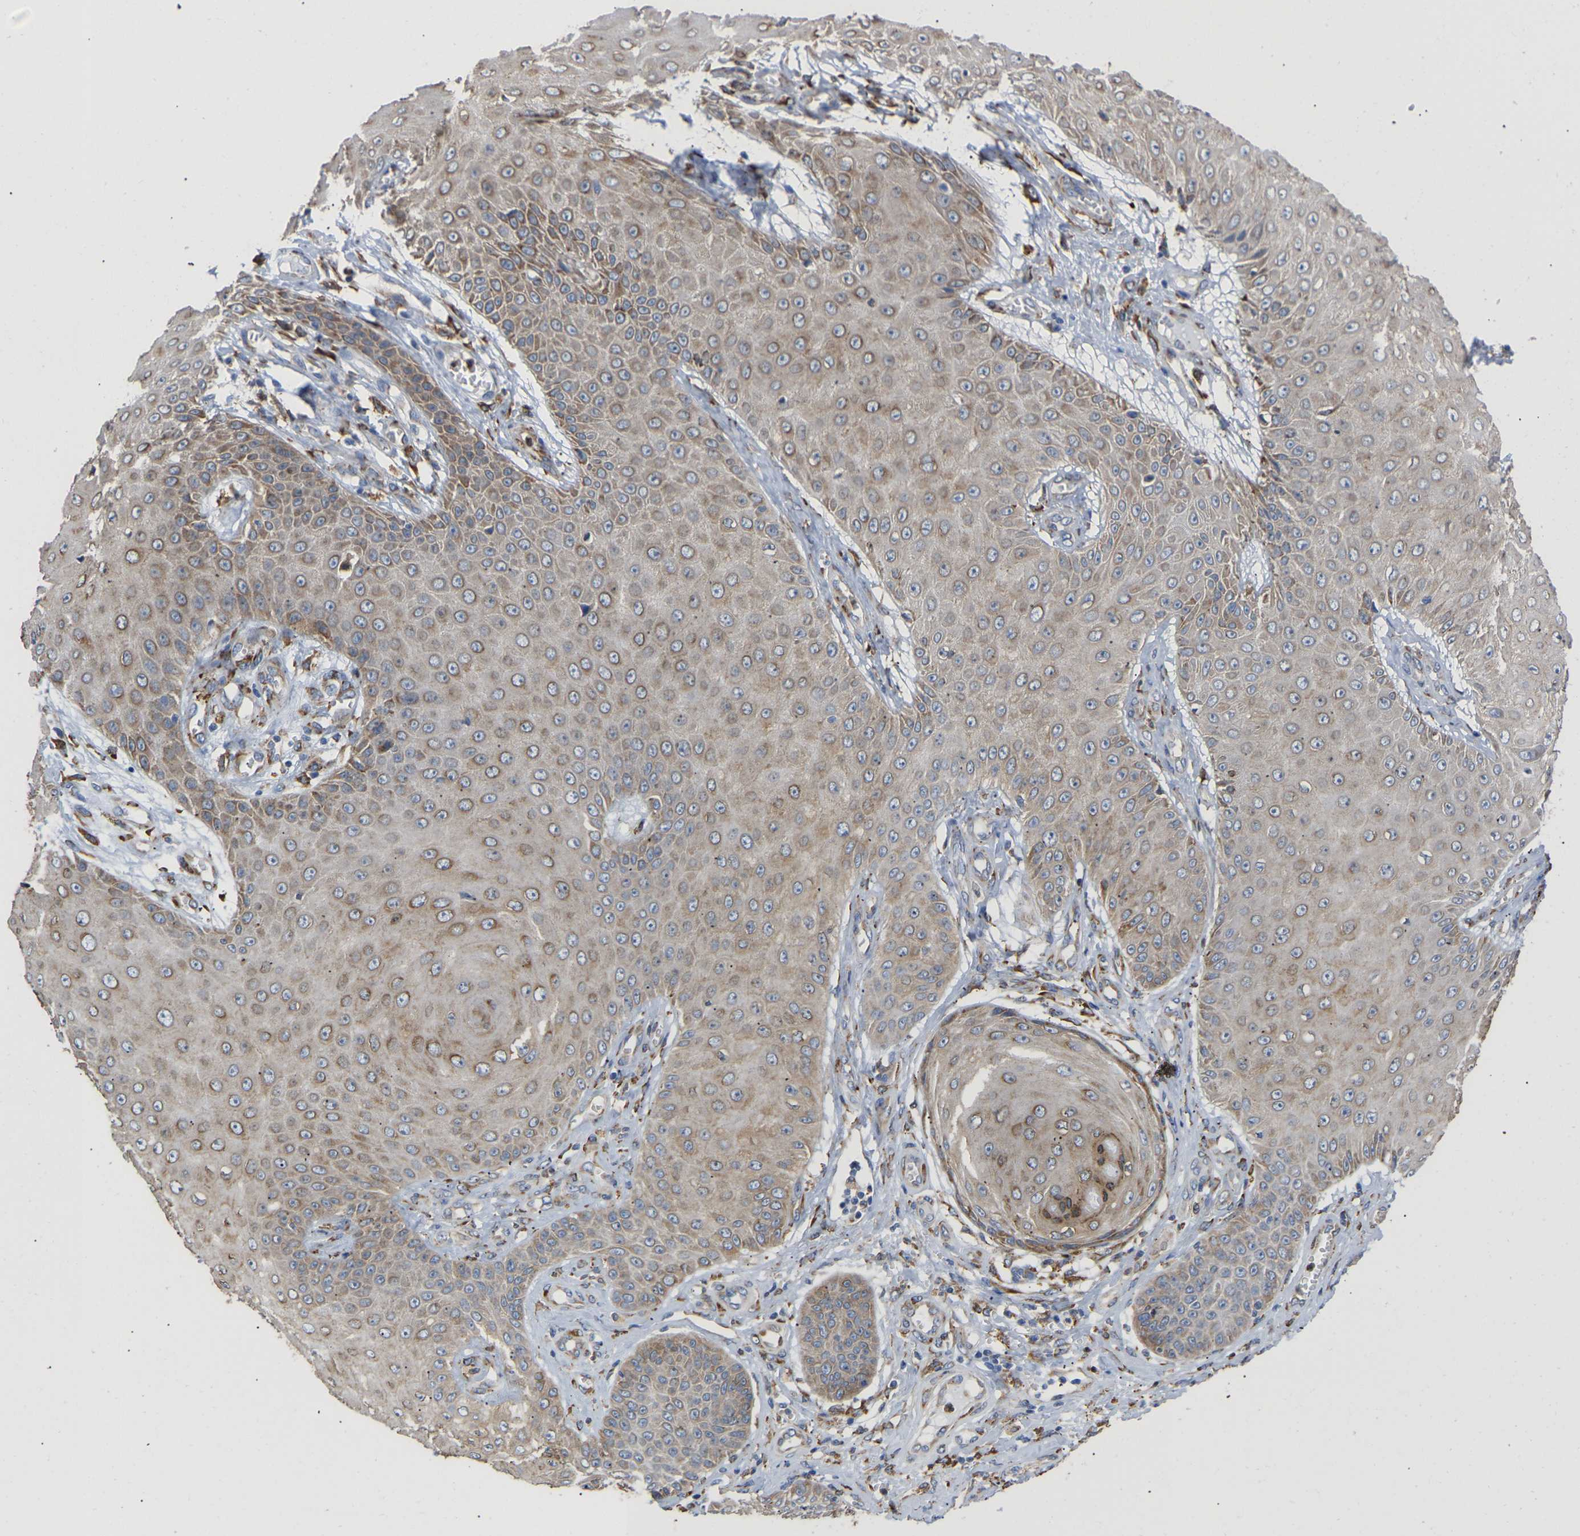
{"staining": {"intensity": "weak", "quantity": ">75%", "location": "cytoplasmic/membranous"}, "tissue": "skin cancer", "cell_type": "Tumor cells", "image_type": "cancer", "snomed": [{"axis": "morphology", "description": "Squamous cell carcinoma, NOS"}, {"axis": "topography", "description": "Skin"}], "caption": "Squamous cell carcinoma (skin) stained for a protein (brown) demonstrates weak cytoplasmic/membranous positive expression in about >75% of tumor cells.", "gene": "P4HB", "patient": {"sex": "male", "age": 74}}